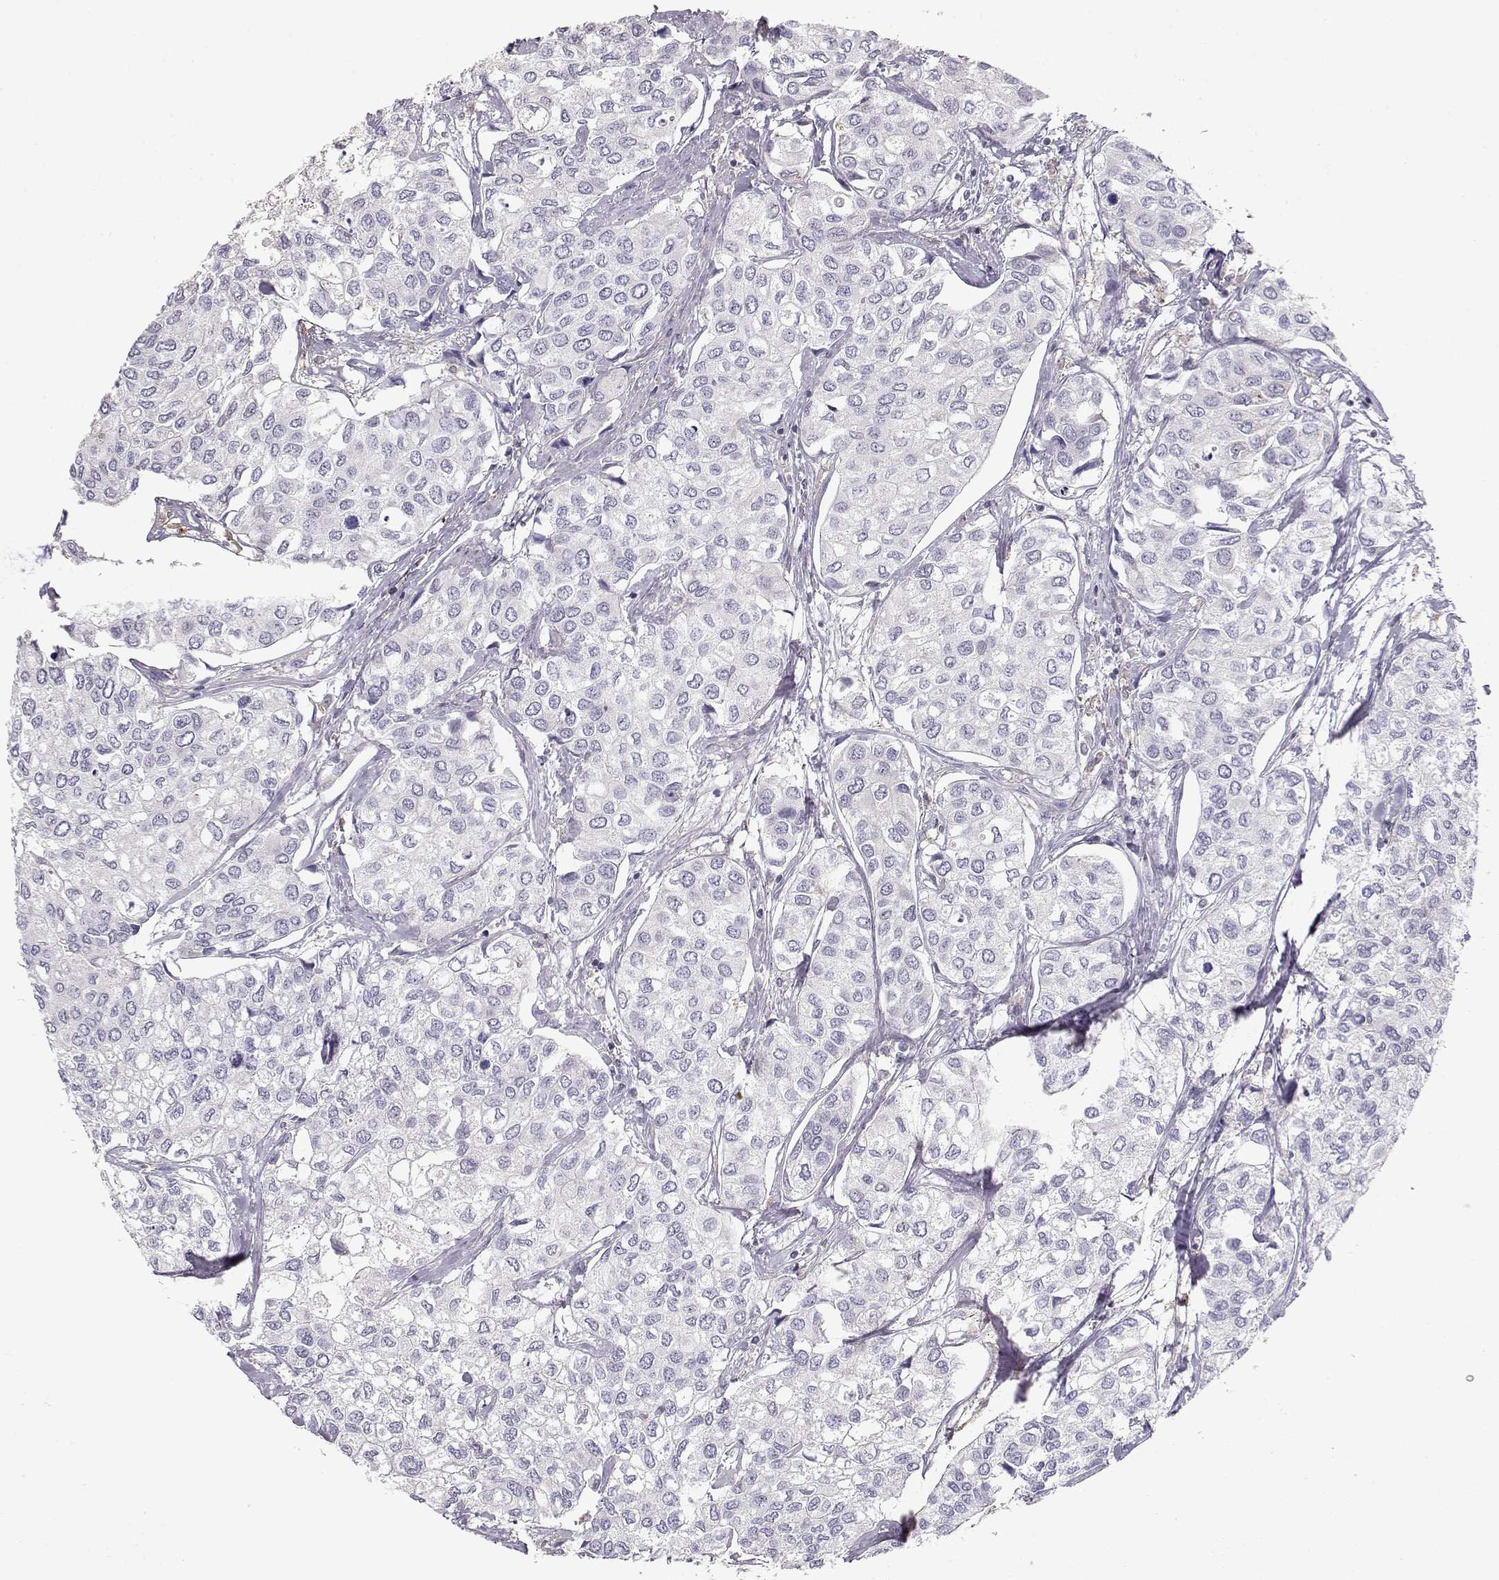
{"staining": {"intensity": "negative", "quantity": "none", "location": "none"}, "tissue": "urothelial cancer", "cell_type": "Tumor cells", "image_type": "cancer", "snomed": [{"axis": "morphology", "description": "Urothelial carcinoma, High grade"}, {"axis": "topography", "description": "Urinary bladder"}], "caption": "Photomicrograph shows no protein positivity in tumor cells of urothelial cancer tissue. (DAB IHC visualized using brightfield microscopy, high magnification).", "gene": "VAV1", "patient": {"sex": "male", "age": 73}}